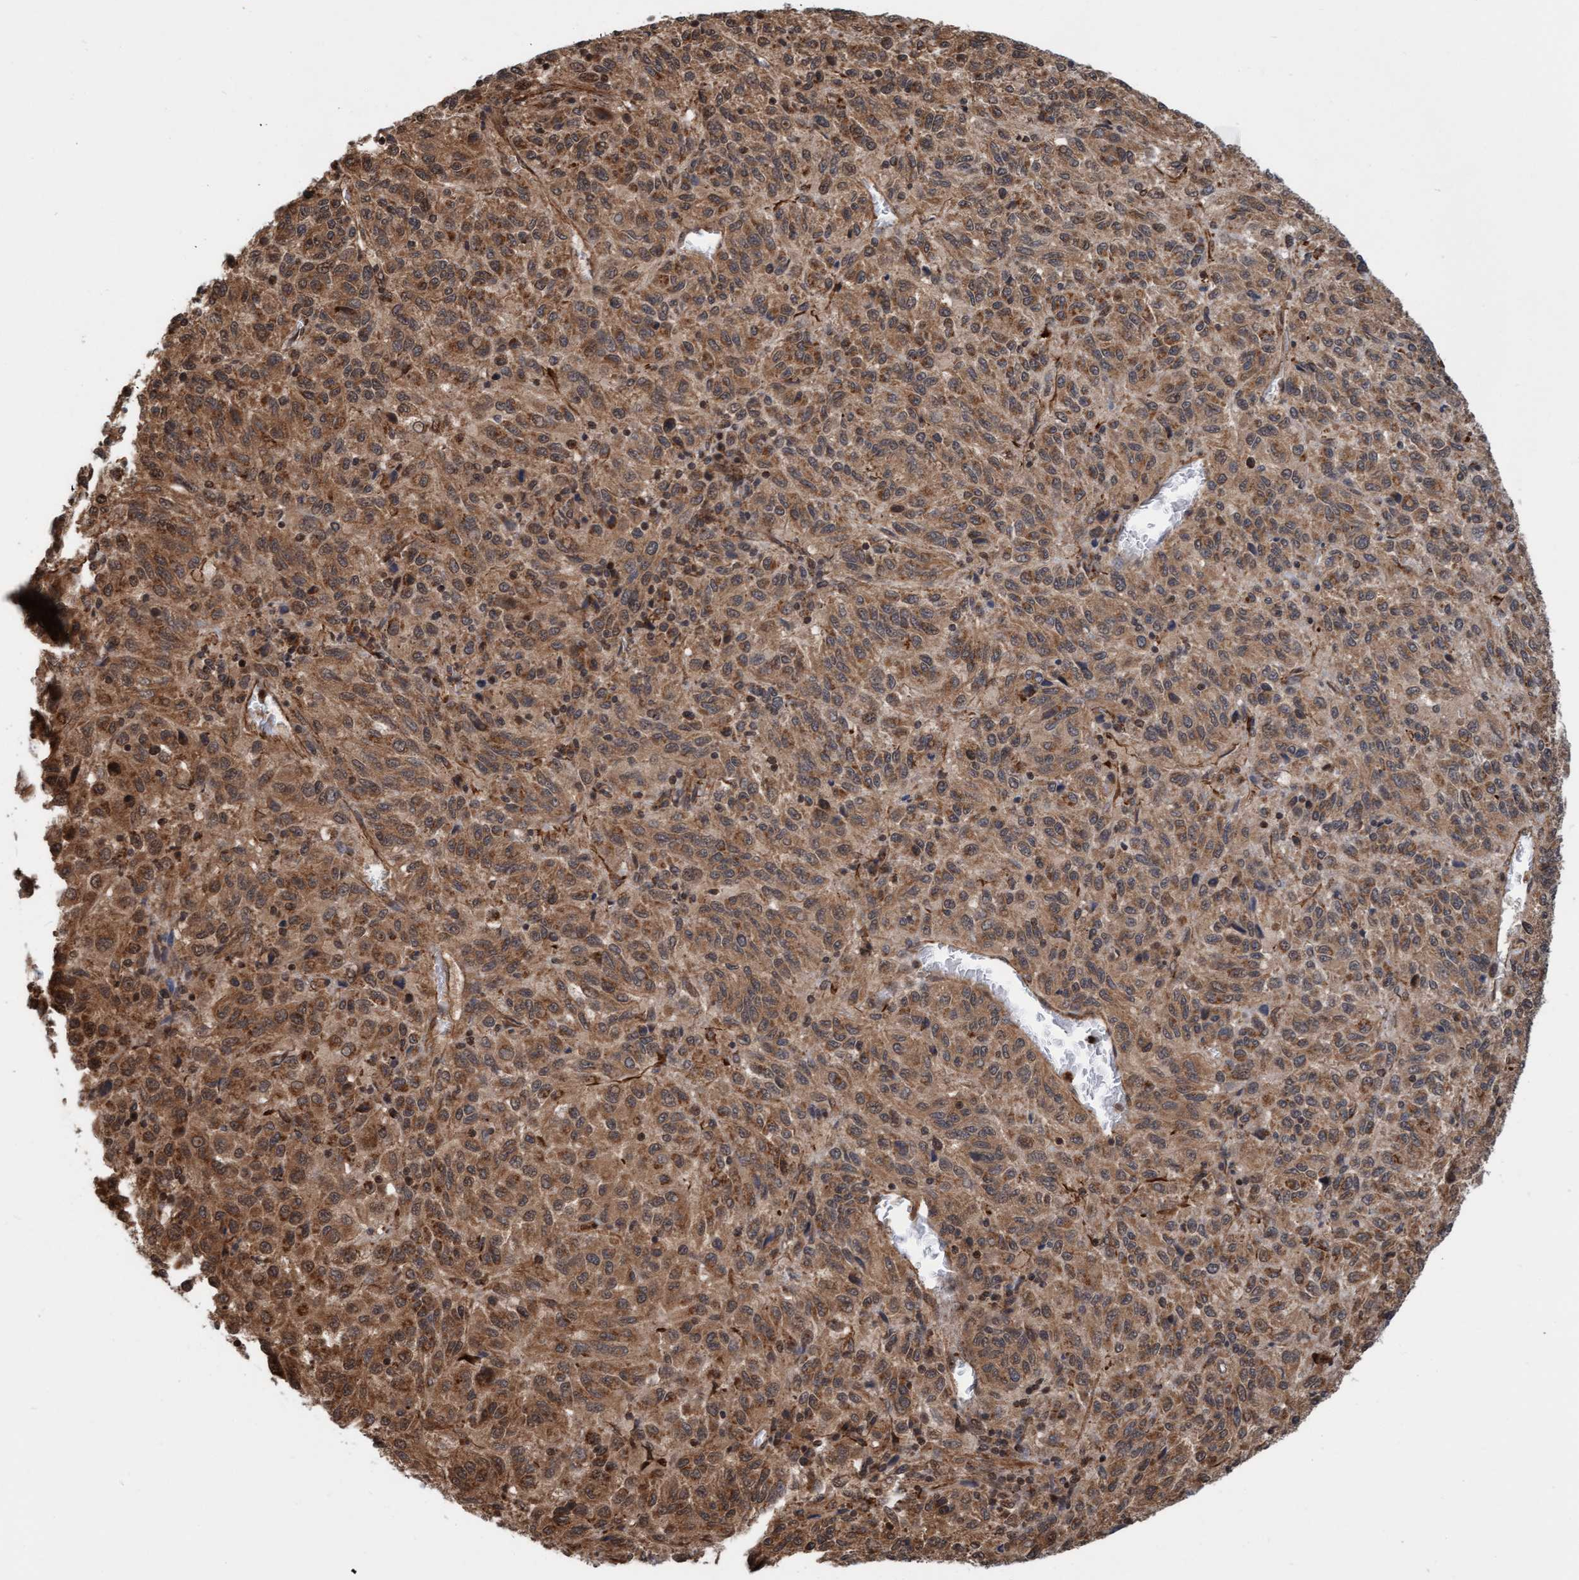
{"staining": {"intensity": "moderate", "quantity": ">75%", "location": "cytoplasmic/membranous"}, "tissue": "melanoma", "cell_type": "Tumor cells", "image_type": "cancer", "snomed": [{"axis": "morphology", "description": "Malignant melanoma, Metastatic site"}, {"axis": "topography", "description": "Lung"}], "caption": "The micrograph shows immunohistochemical staining of malignant melanoma (metastatic site). There is moderate cytoplasmic/membranous expression is present in approximately >75% of tumor cells. (Stains: DAB in brown, nuclei in blue, Microscopy: brightfield microscopy at high magnification).", "gene": "STXBP4", "patient": {"sex": "male", "age": 64}}